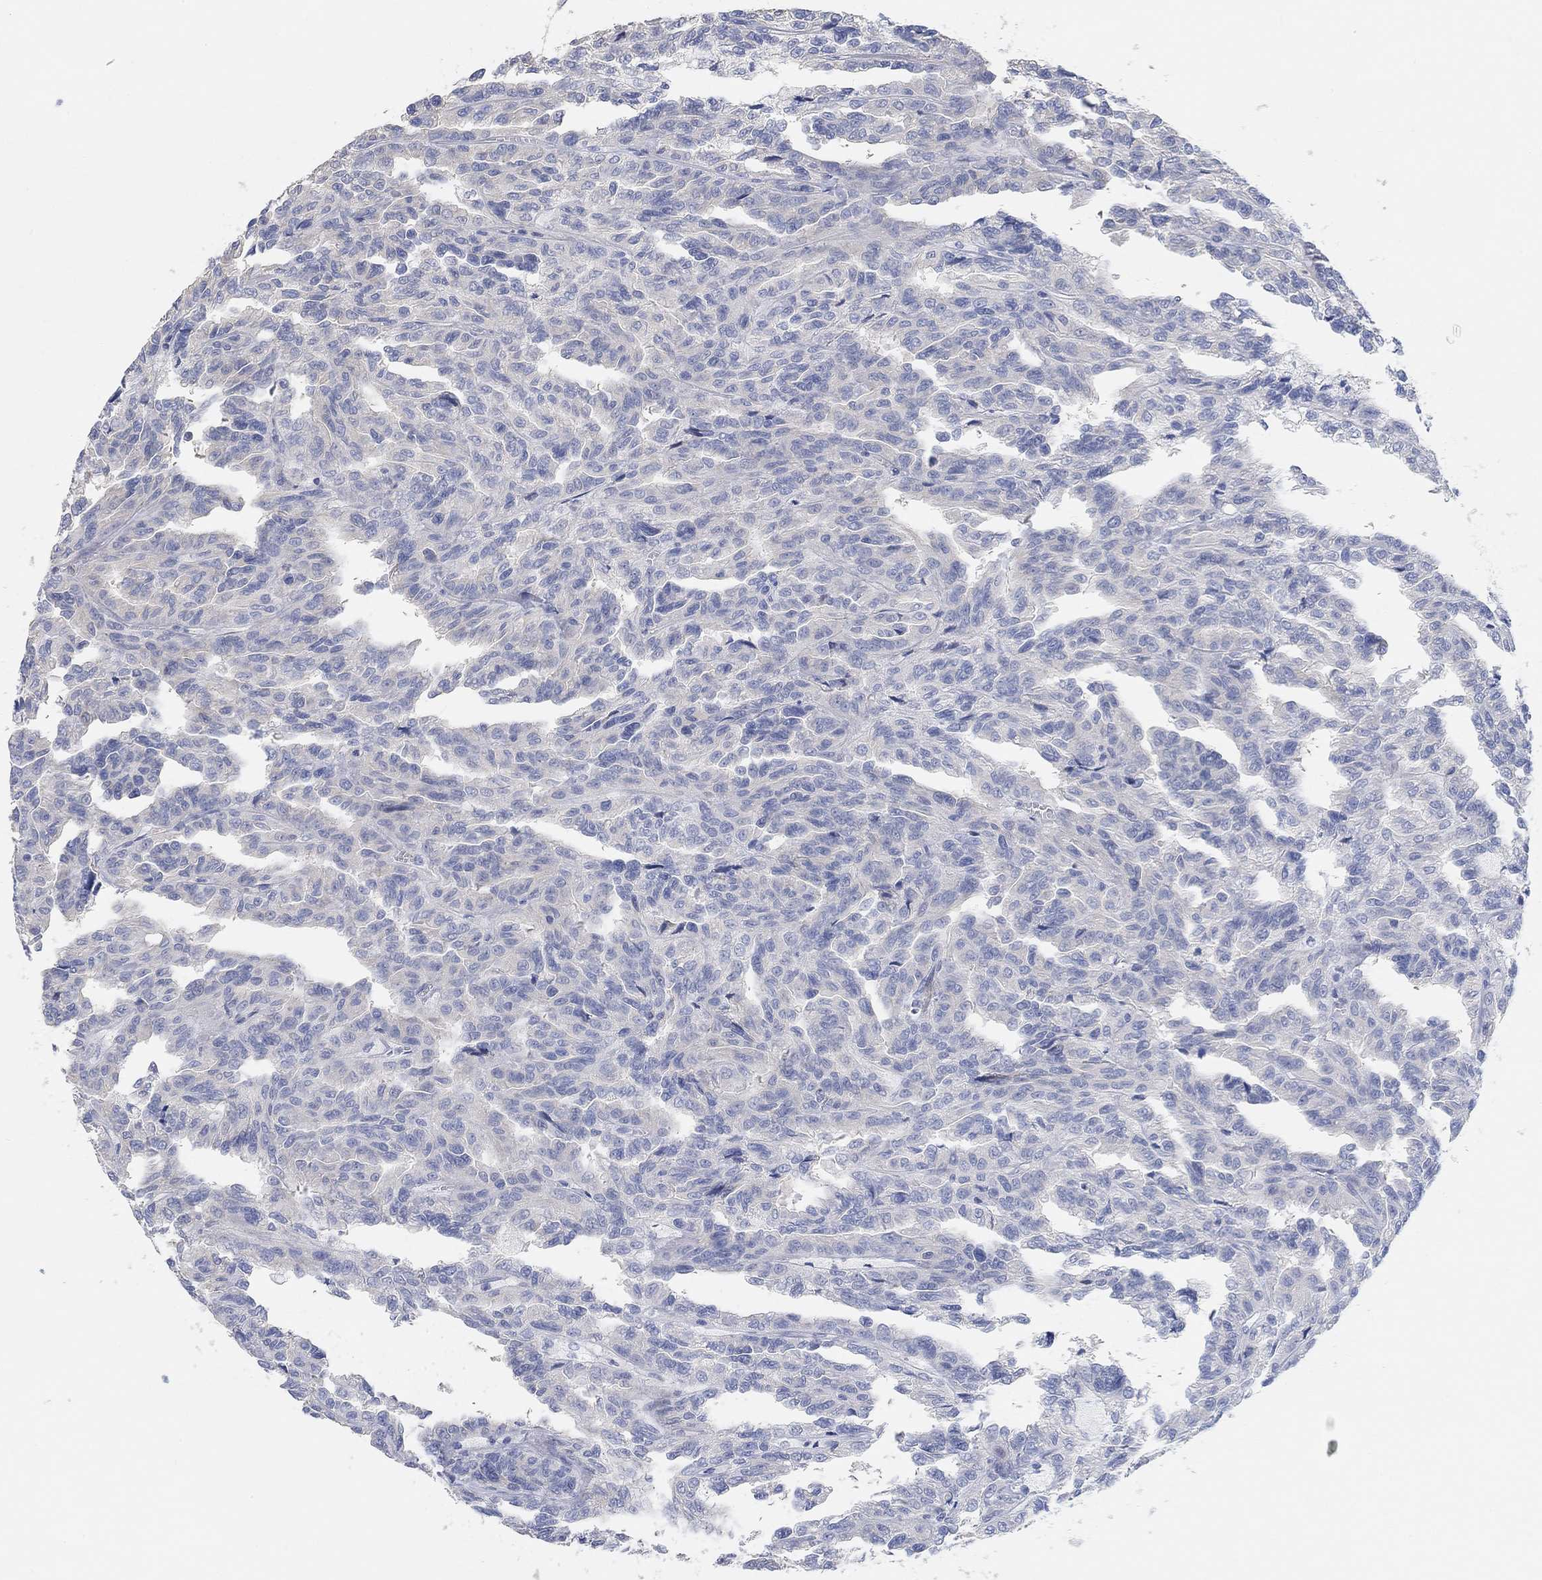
{"staining": {"intensity": "negative", "quantity": "none", "location": "none"}, "tissue": "renal cancer", "cell_type": "Tumor cells", "image_type": "cancer", "snomed": [{"axis": "morphology", "description": "Adenocarcinoma, NOS"}, {"axis": "topography", "description": "Kidney"}], "caption": "Human renal adenocarcinoma stained for a protein using immunohistochemistry (IHC) displays no positivity in tumor cells.", "gene": "NLRP14", "patient": {"sex": "male", "age": 79}}